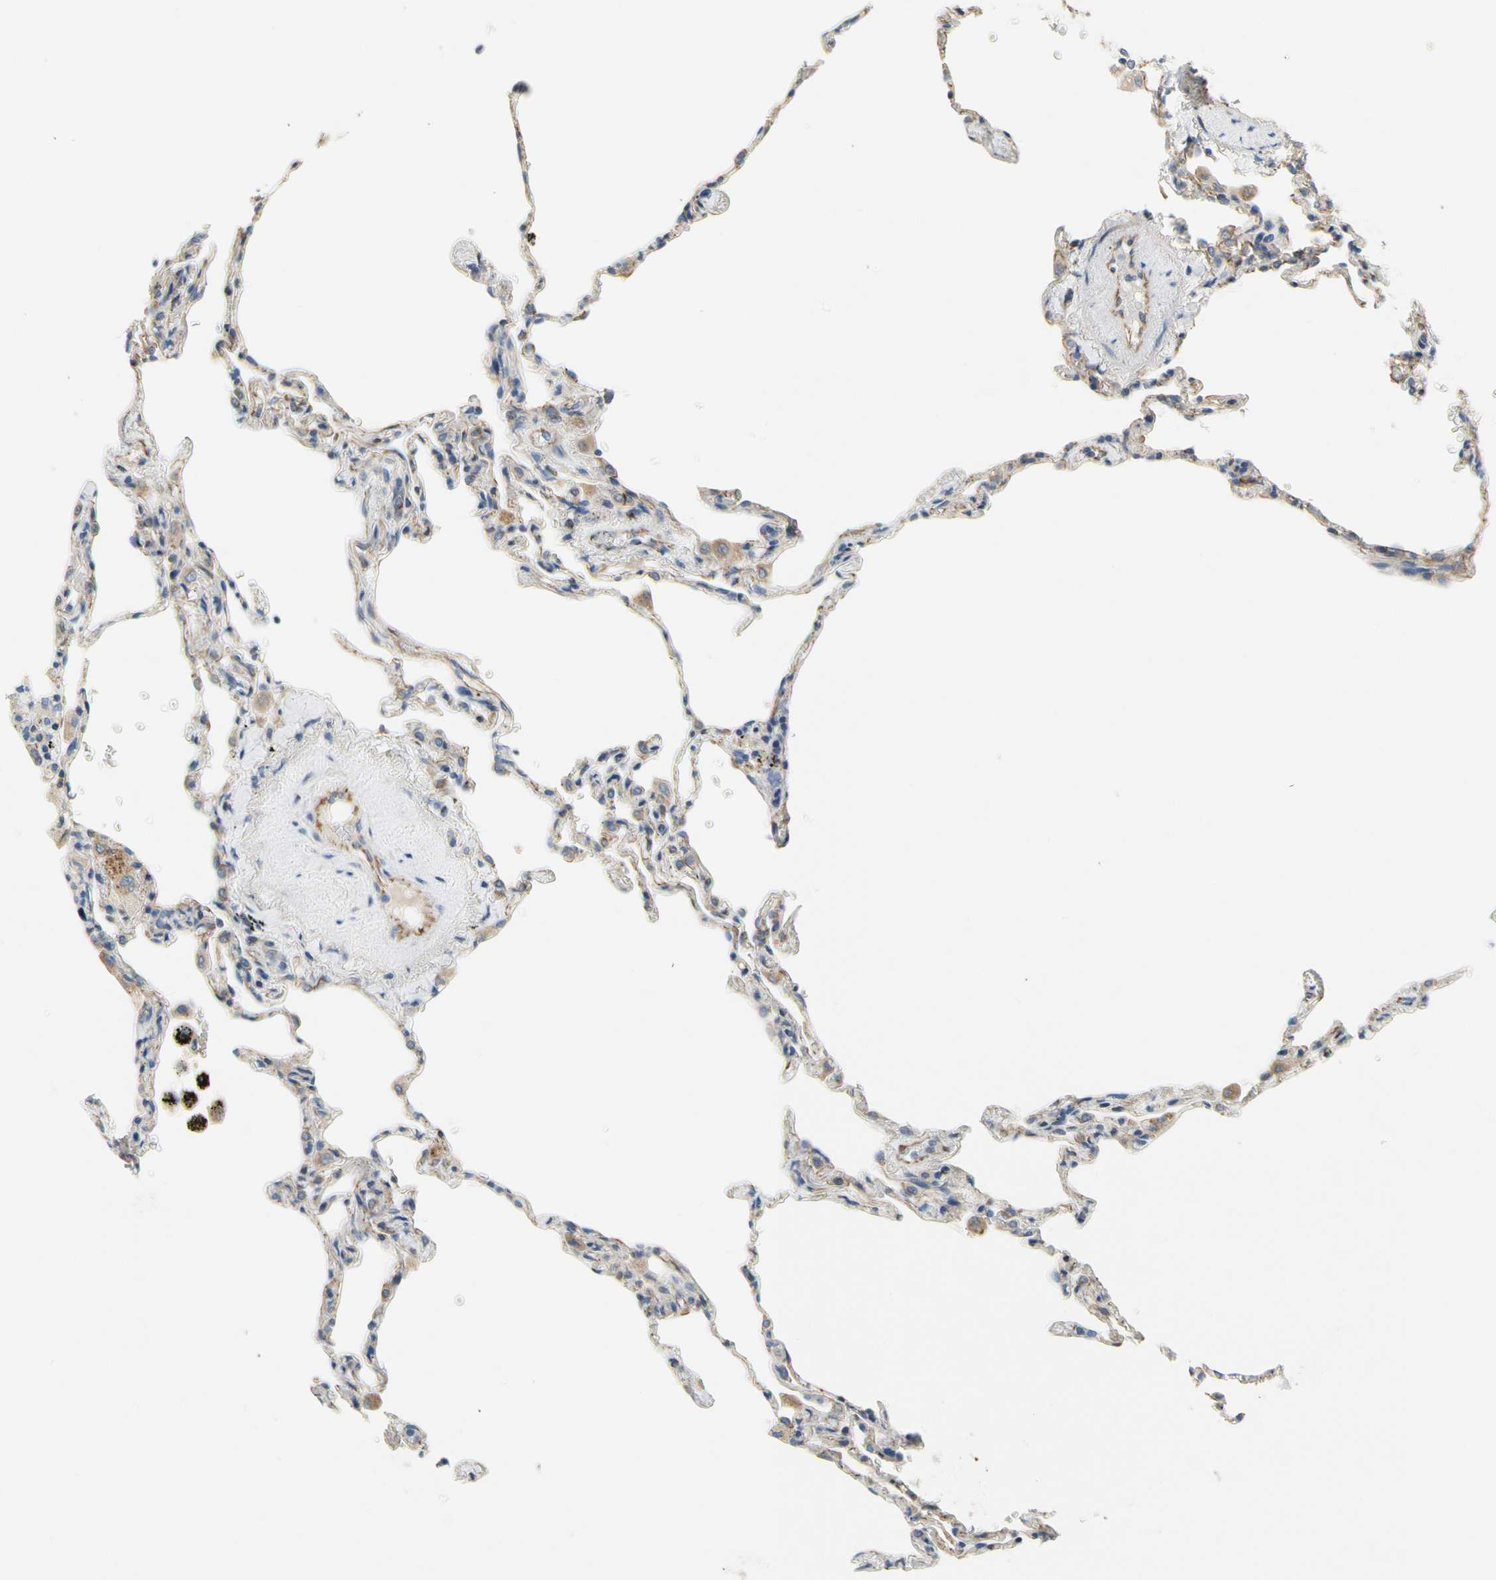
{"staining": {"intensity": "weak", "quantity": ">75%", "location": "cytoplasmic/membranous"}, "tissue": "lung", "cell_type": "Alveolar cells", "image_type": "normal", "snomed": [{"axis": "morphology", "description": "Normal tissue, NOS"}, {"axis": "topography", "description": "Lung"}], "caption": "Immunohistochemical staining of normal human lung reveals >75% levels of weak cytoplasmic/membranous protein staining in about >75% of alveolar cells.", "gene": "LGR6", "patient": {"sex": "male", "age": 59}}